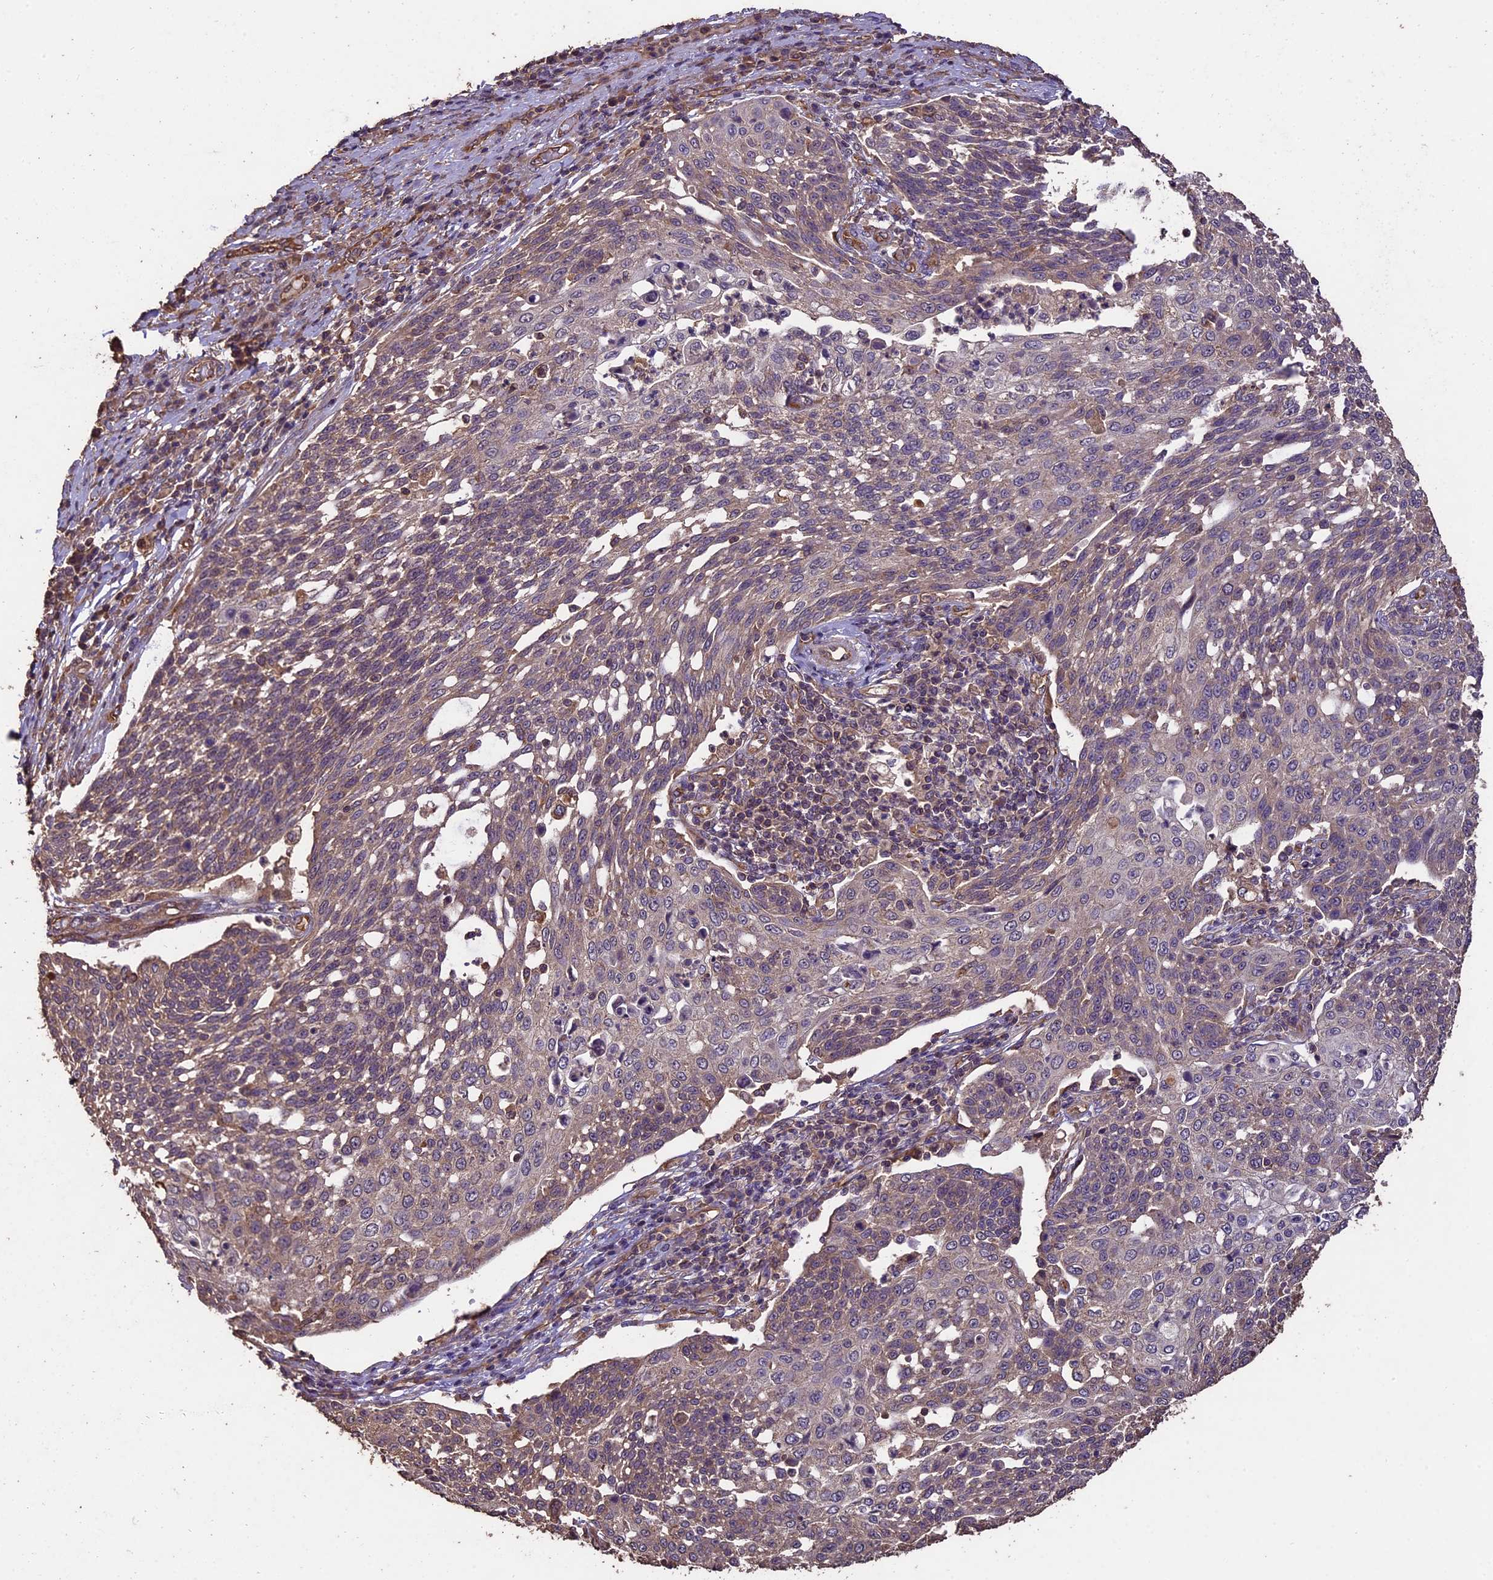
{"staining": {"intensity": "weak", "quantity": "<25%", "location": "cytoplasmic/membranous"}, "tissue": "cervical cancer", "cell_type": "Tumor cells", "image_type": "cancer", "snomed": [{"axis": "morphology", "description": "Squamous cell carcinoma, NOS"}, {"axis": "topography", "description": "Cervix"}], "caption": "This is a micrograph of IHC staining of squamous cell carcinoma (cervical), which shows no staining in tumor cells. The staining was performed using DAB to visualize the protein expression in brown, while the nuclei were stained in blue with hematoxylin (Magnification: 20x).", "gene": "TTLL10", "patient": {"sex": "female", "age": 34}}